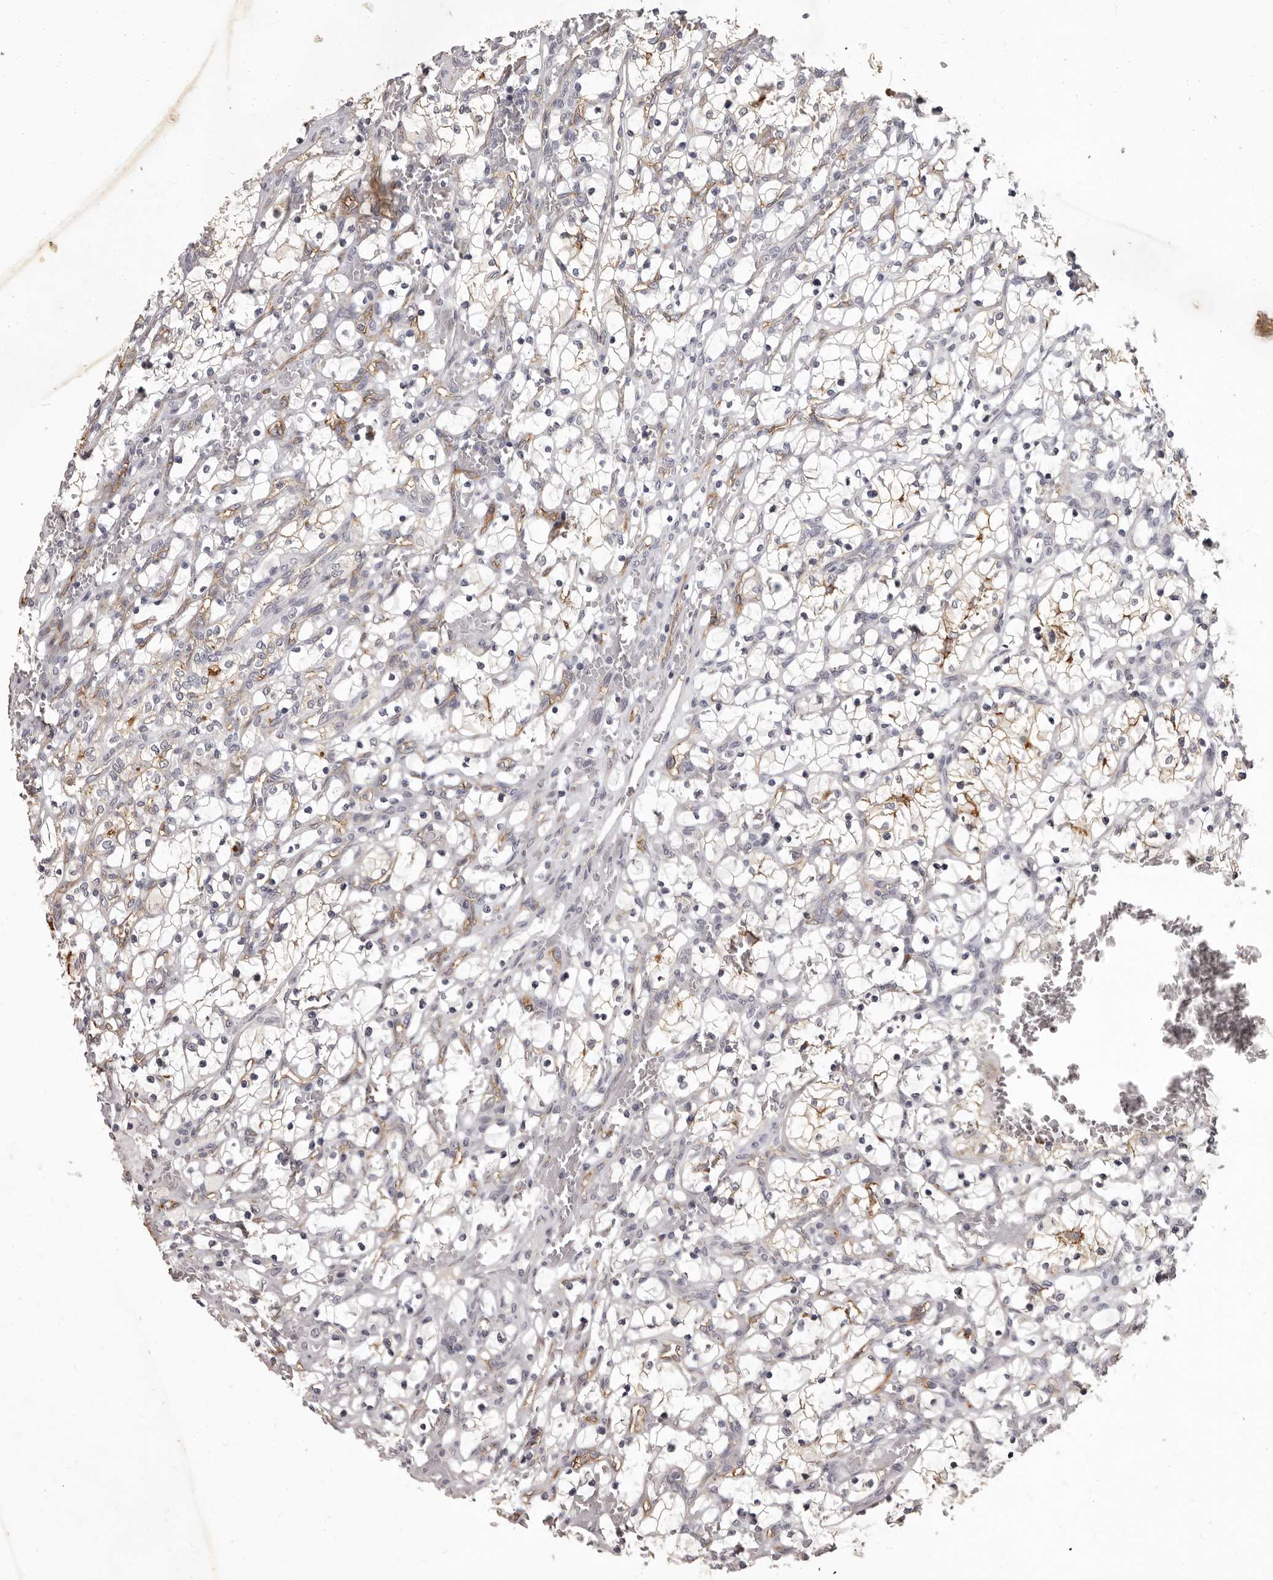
{"staining": {"intensity": "moderate", "quantity": "<25%", "location": "cytoplasmic/membranous"}, "tissue": "renal cancer", "cell_type": "Tumor cells", "image_type": "cancer", "snomed": [{"axis": "morphology", "description": "Adenocarcinoma, NOS"}, {"axis": "topography", "description": "Kidney"}], "caption": "IHC image of neoplastic tissue: human renal adenocarcinoma stained using immunohistochemistry (IHC) exhibits low levels of moderate protein expression localized specifically in the cytoplasmic/membranous of tumor cells, appearing as a cytoplasmic/membranous brown color.", "gene": "GPR78", "patient": {"sex": "female", "age": 69}}